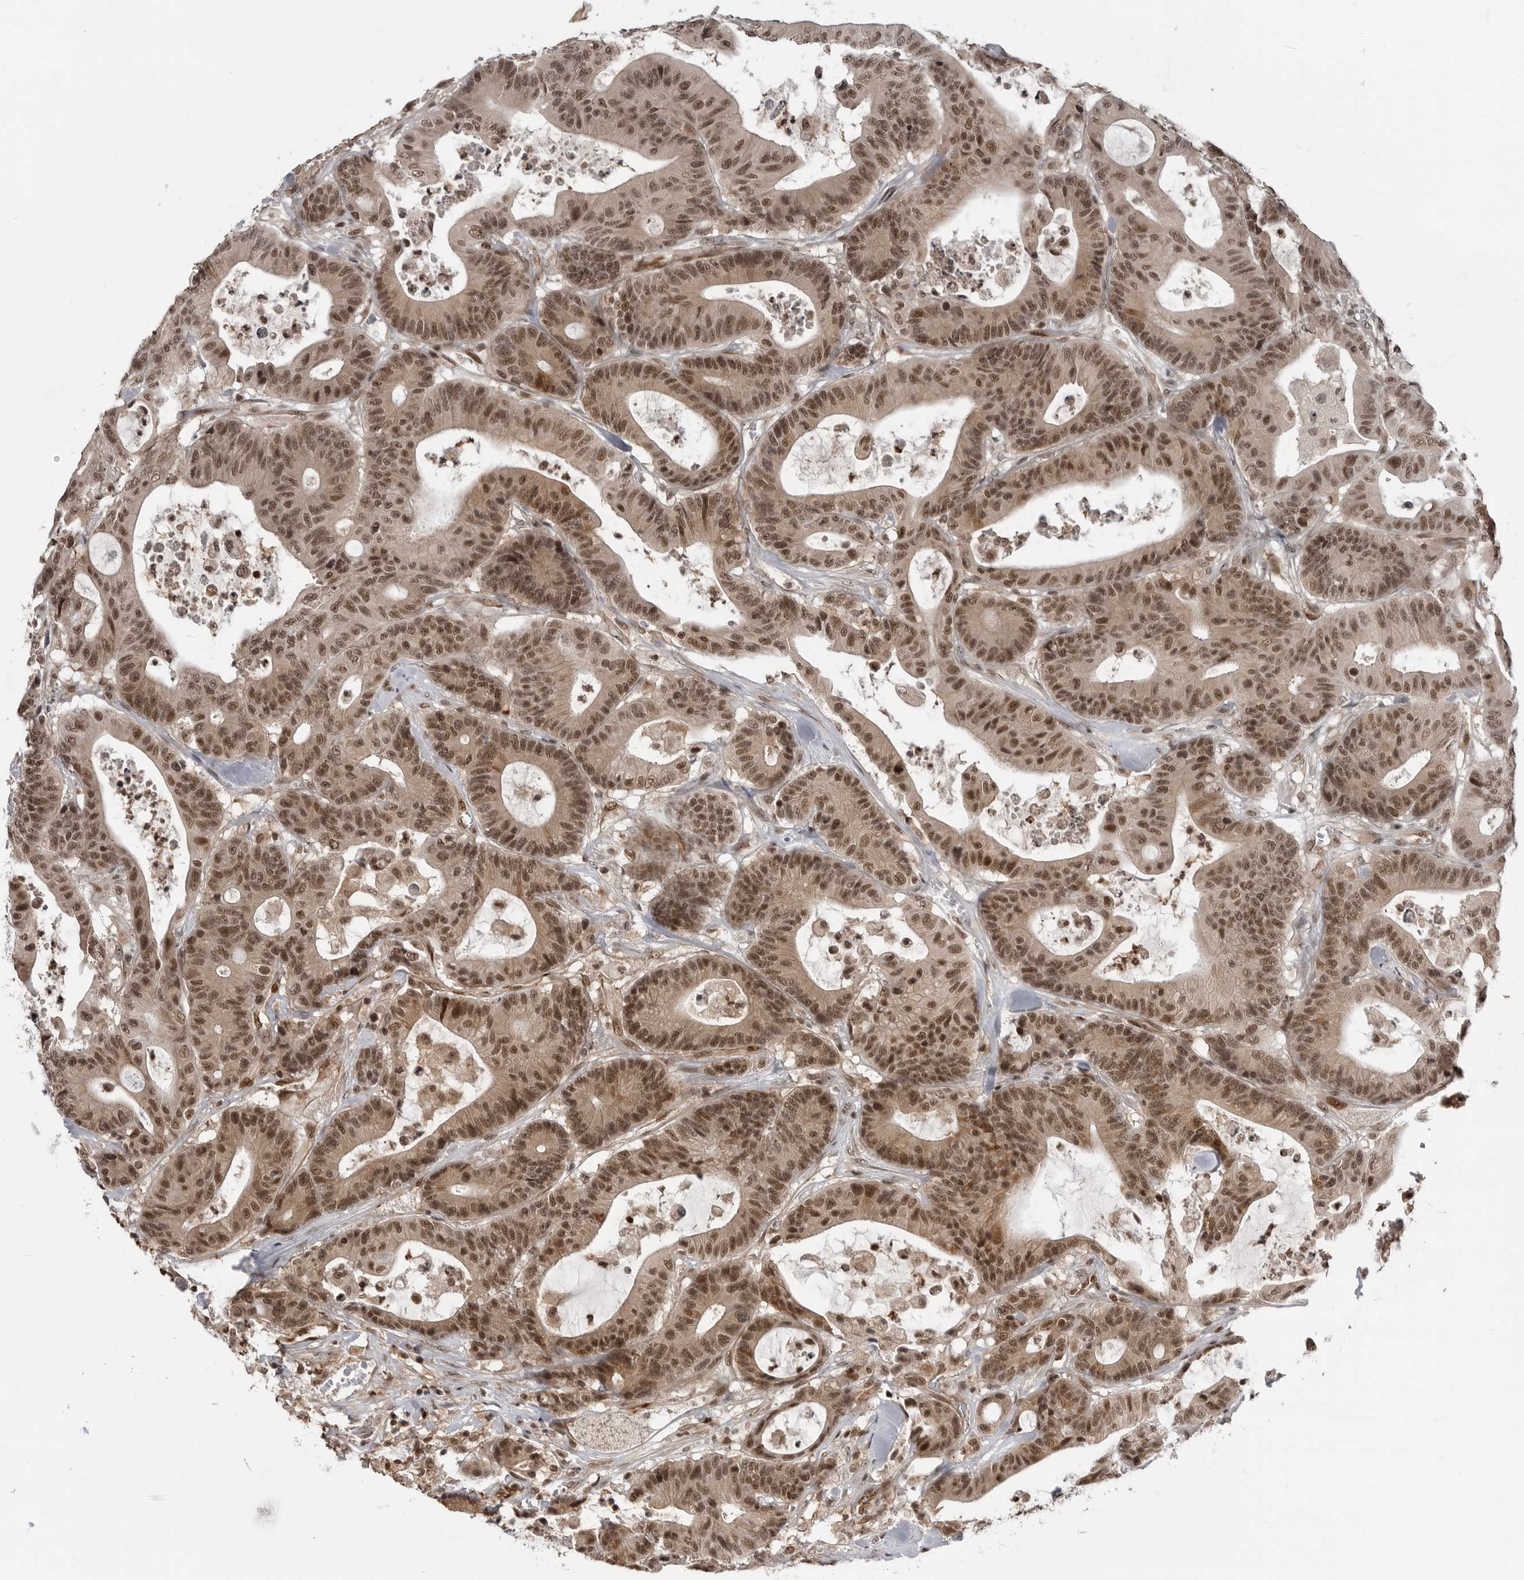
{"staining": {"intensity": "moderate", "quantity": ">75%", "location": "cytoplasmic/membranous,nuclear"}, "tissue": "colorectal cancer", "cell_type": "Tumor cells", "image_type": "cancer", "snomed": [{"axis": "morphology", "description": "Adenocarcinoma, NOS"}, {"axis": "topography", "description": "Colon"}], "caption": "Tumor cells exhibit moderate cytoplasmic/membranous and nuclear staining in approximately >75% of cells in adenocarcinoma (colorectal). (DAB = brown stain, brightfield microscopy at high magnification).", "gene": "TRIM66", "patient": {"sex": "female", "age": 84}}